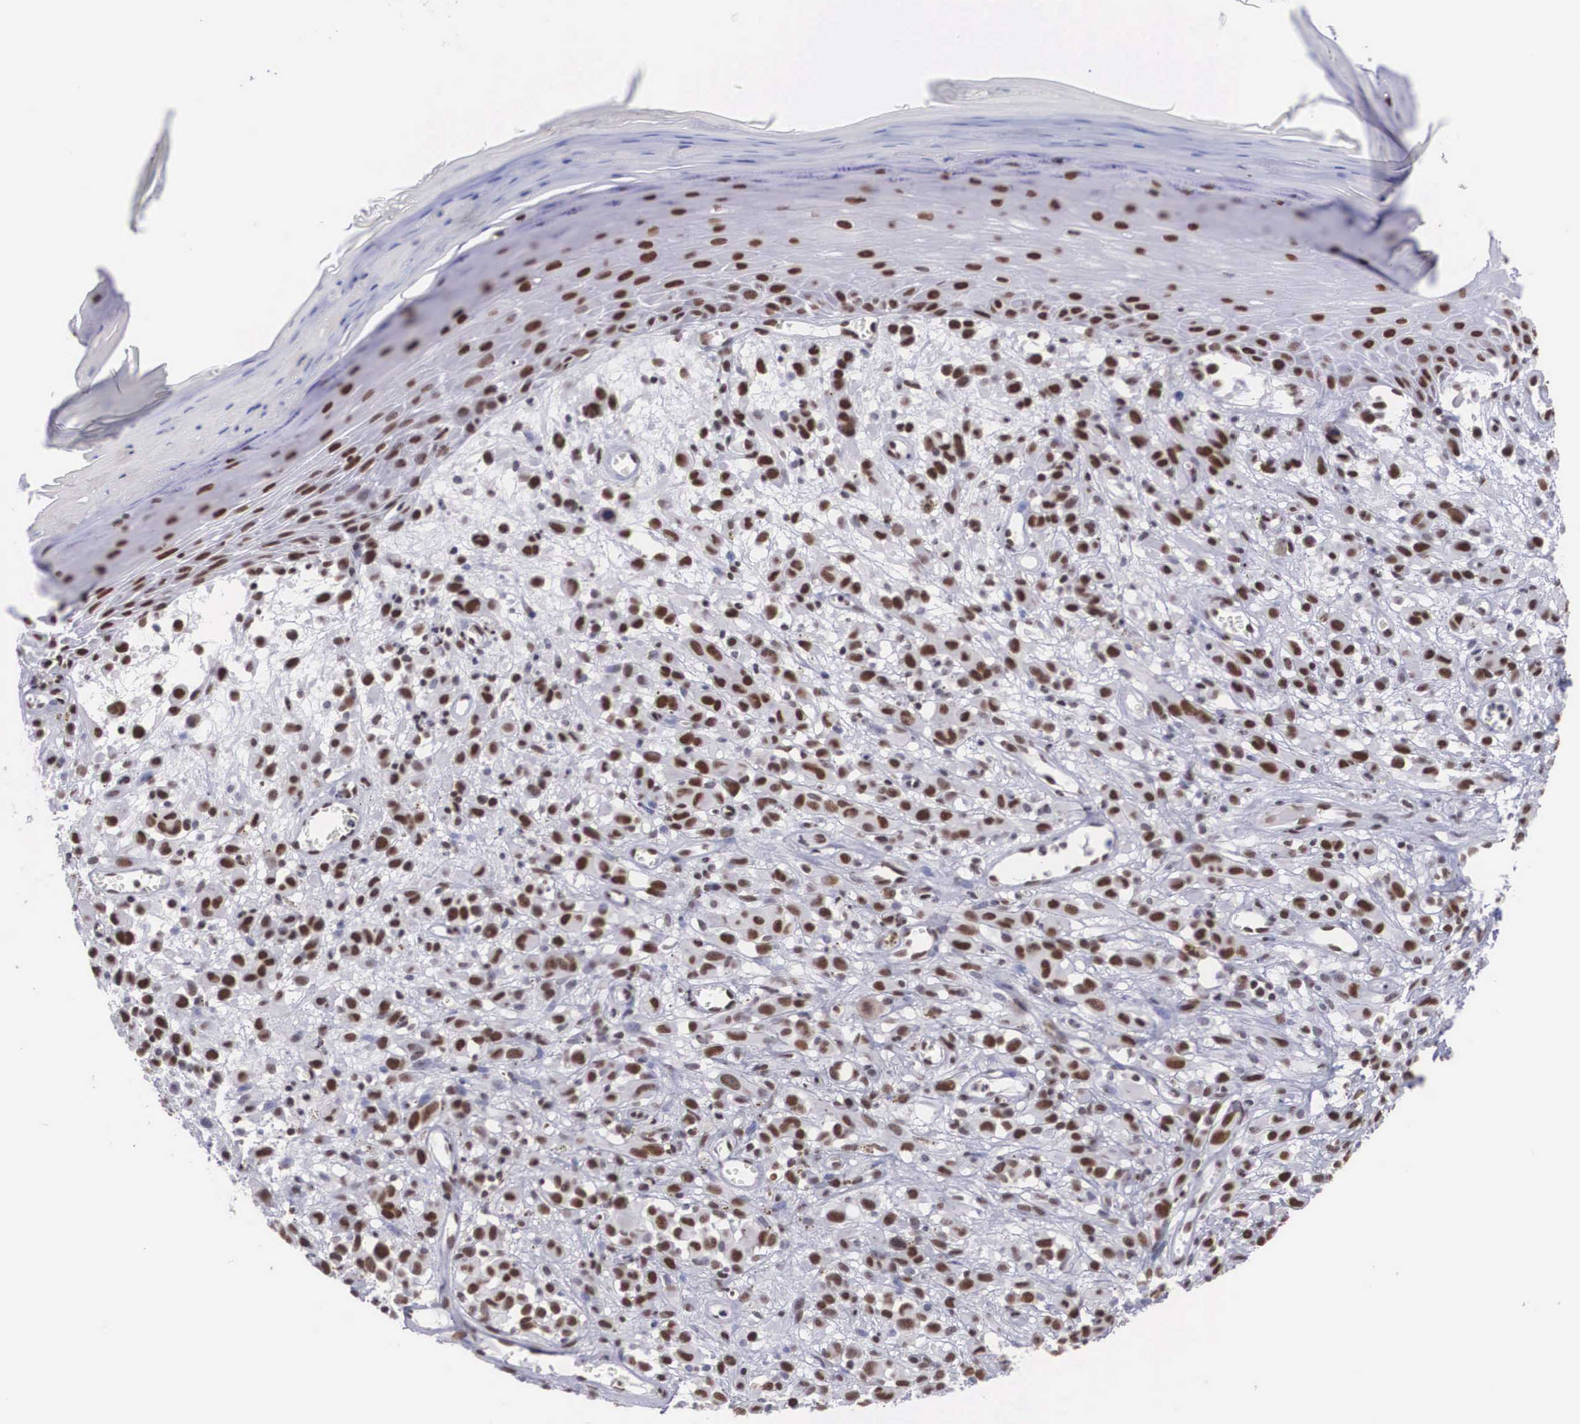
{"staining": {"intensity": "moderate", "quantity": "25%-75%", "location": "nuclear"}, "tissue": "melanoma", "cell_type": "Tumor cells", "image_type": "cancer", "snomed": [{"axis": "morphology", "description": "Malignant melanoma, NOS"}, {"axis": "topography", "description": "Skin"}], "caption": "Immunohistochemical staining of human melanoma exhibits medium levels of moderate nuclear positivity in about 25%-75% of tumor cells. (brown staining indicates protein expression, while blue staining denotes nuclei).", "gene": "CSTF2", "patient": {"sex": "male", "age": 51}}